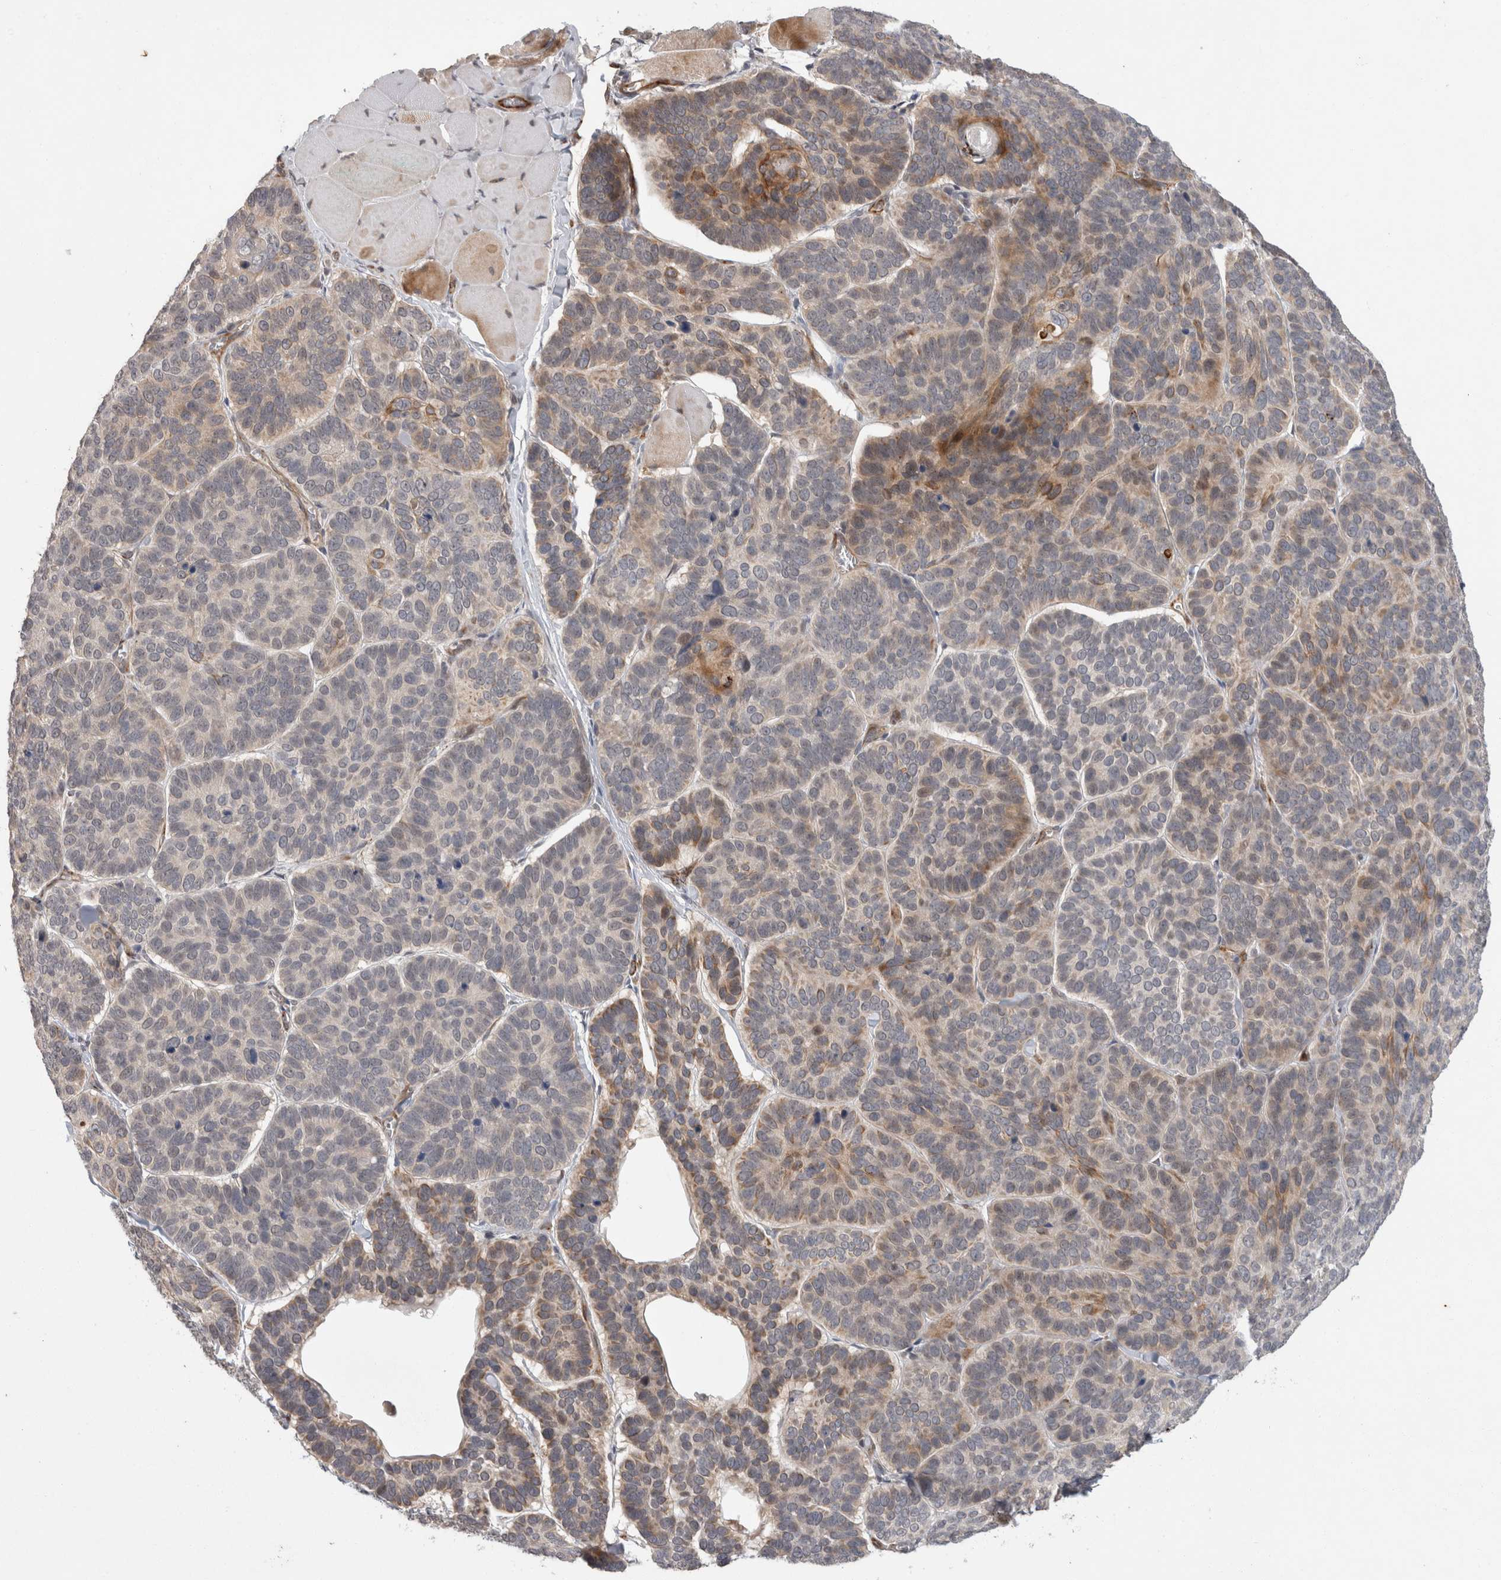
{"staining": {"intensity": "moderate", "quantity": "<25%", "location": "cytoplasmic/membranous"}, "tissue": "skin cancer", "cell_type": "Tumor cells", "image_type": "cancer", "snomed": [{"axis": "morphology", "description": "Basal cell carcinoma"}, {"axis": "topography", "description": "Skin"}], "caption": "Immunohistochemical staining of skin cancer (basal cell carcinoma) demonstrates low levels of moderate cytoplasmic/membranous positivity in about <25% of tumor cells.", "gene": "CRISPLD1", "patient": {"sex": "male", "age": 62}}